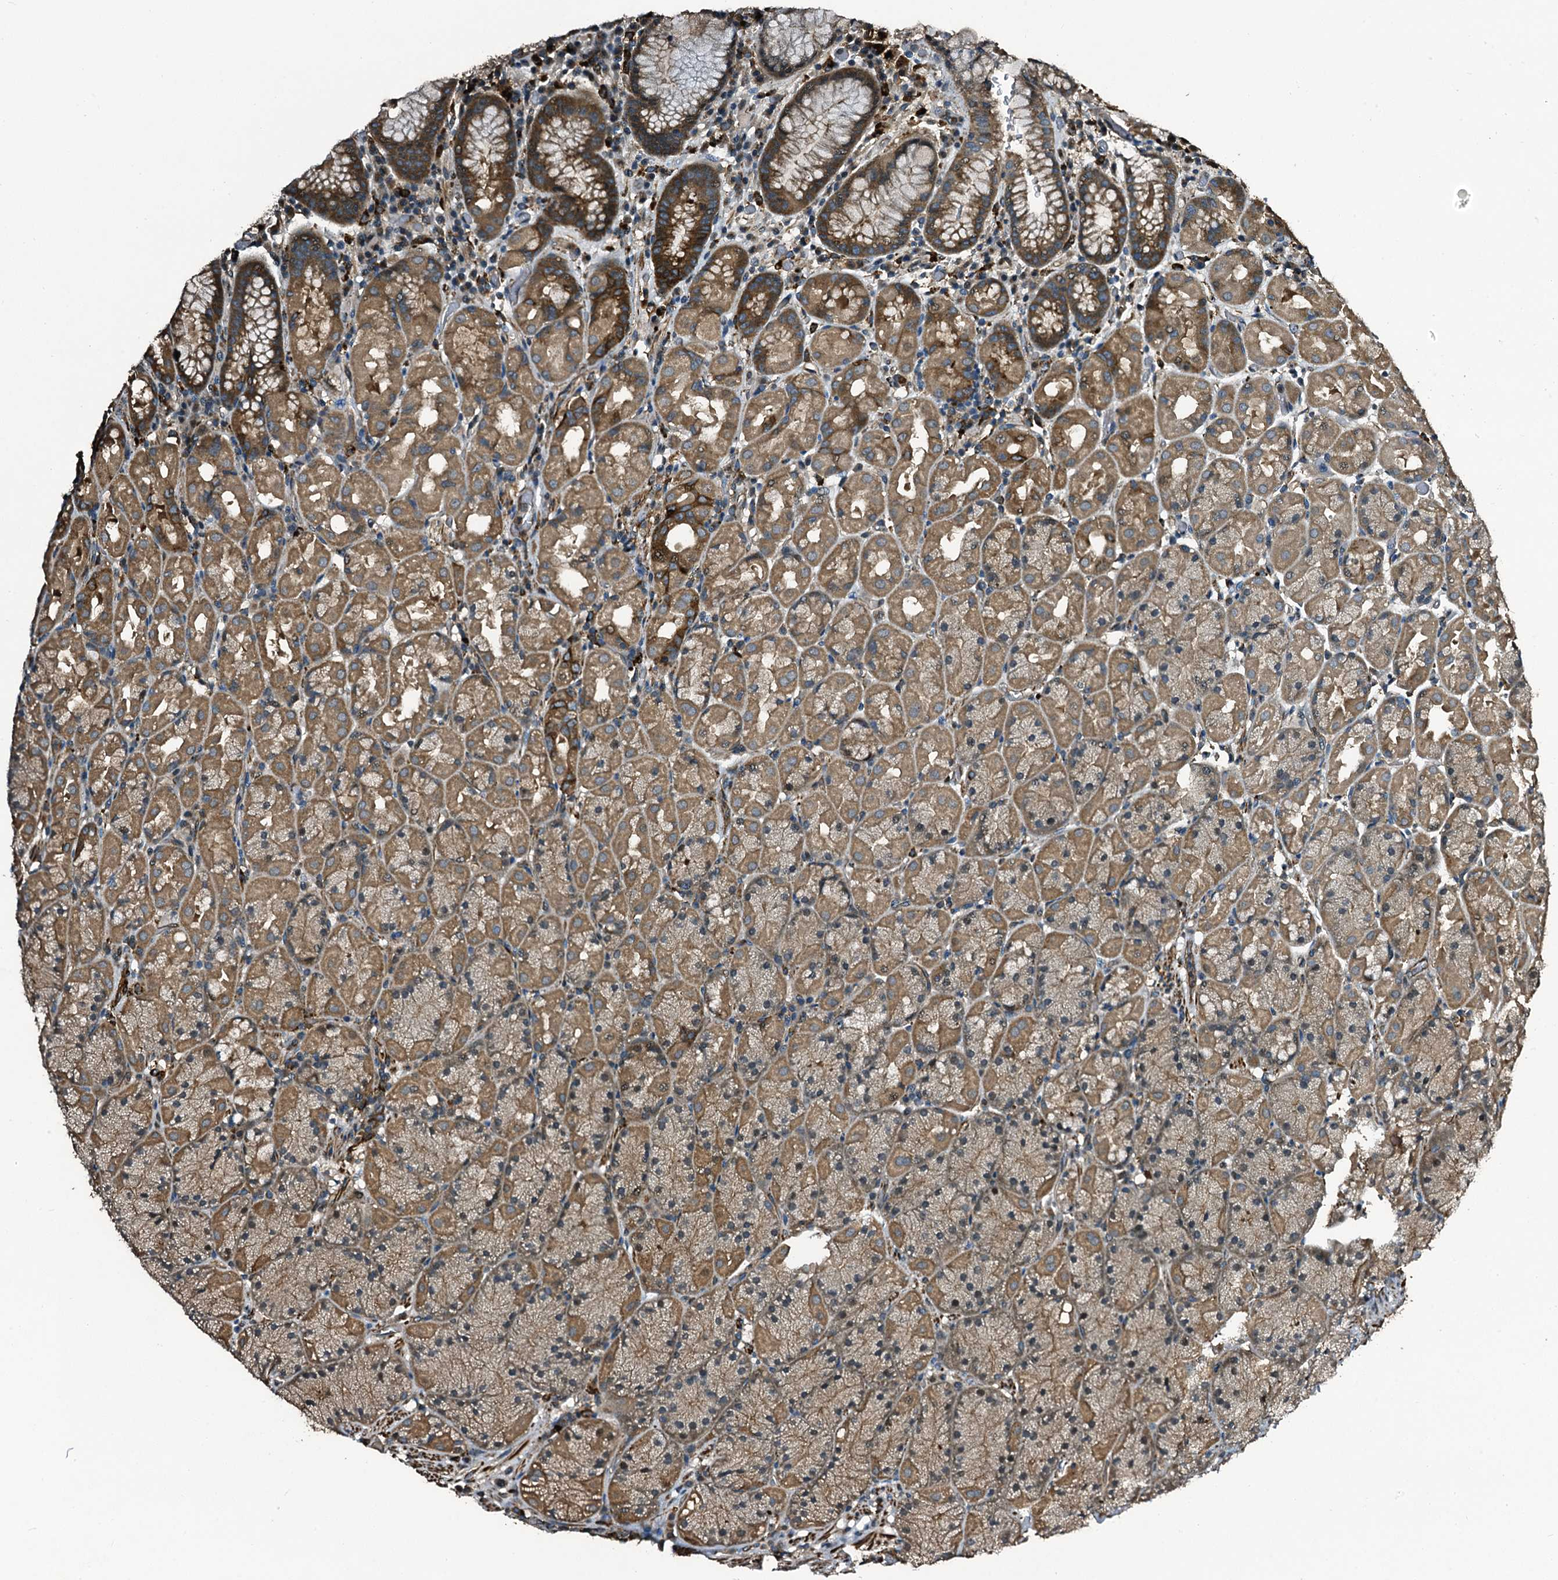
{"staining": {"intensity": "moderate", "quantity": ">75%", "location": "cytoplasmic/membranous"}, "tissue": "stomach", "cell_type": "Glandular cells", "image_type": "normal", "snomed": [{"axis": "morphology", "description": "Normal tissue, NOS"}, {"axis": "topography", "description": "Stomach, upper"}, {"axis": "topography", "description": "Stomach, lower"}], "caption": "Immunohistochemistry (IHC) micrograph of normal human stomach stained for a protein (brown), which reveals medium levels of moderate cytoplasmic/membranous expression in approximately >75% of glandular cells.", "gene": "TPGS2", "patient": {"sex": "male", "age": 80}}